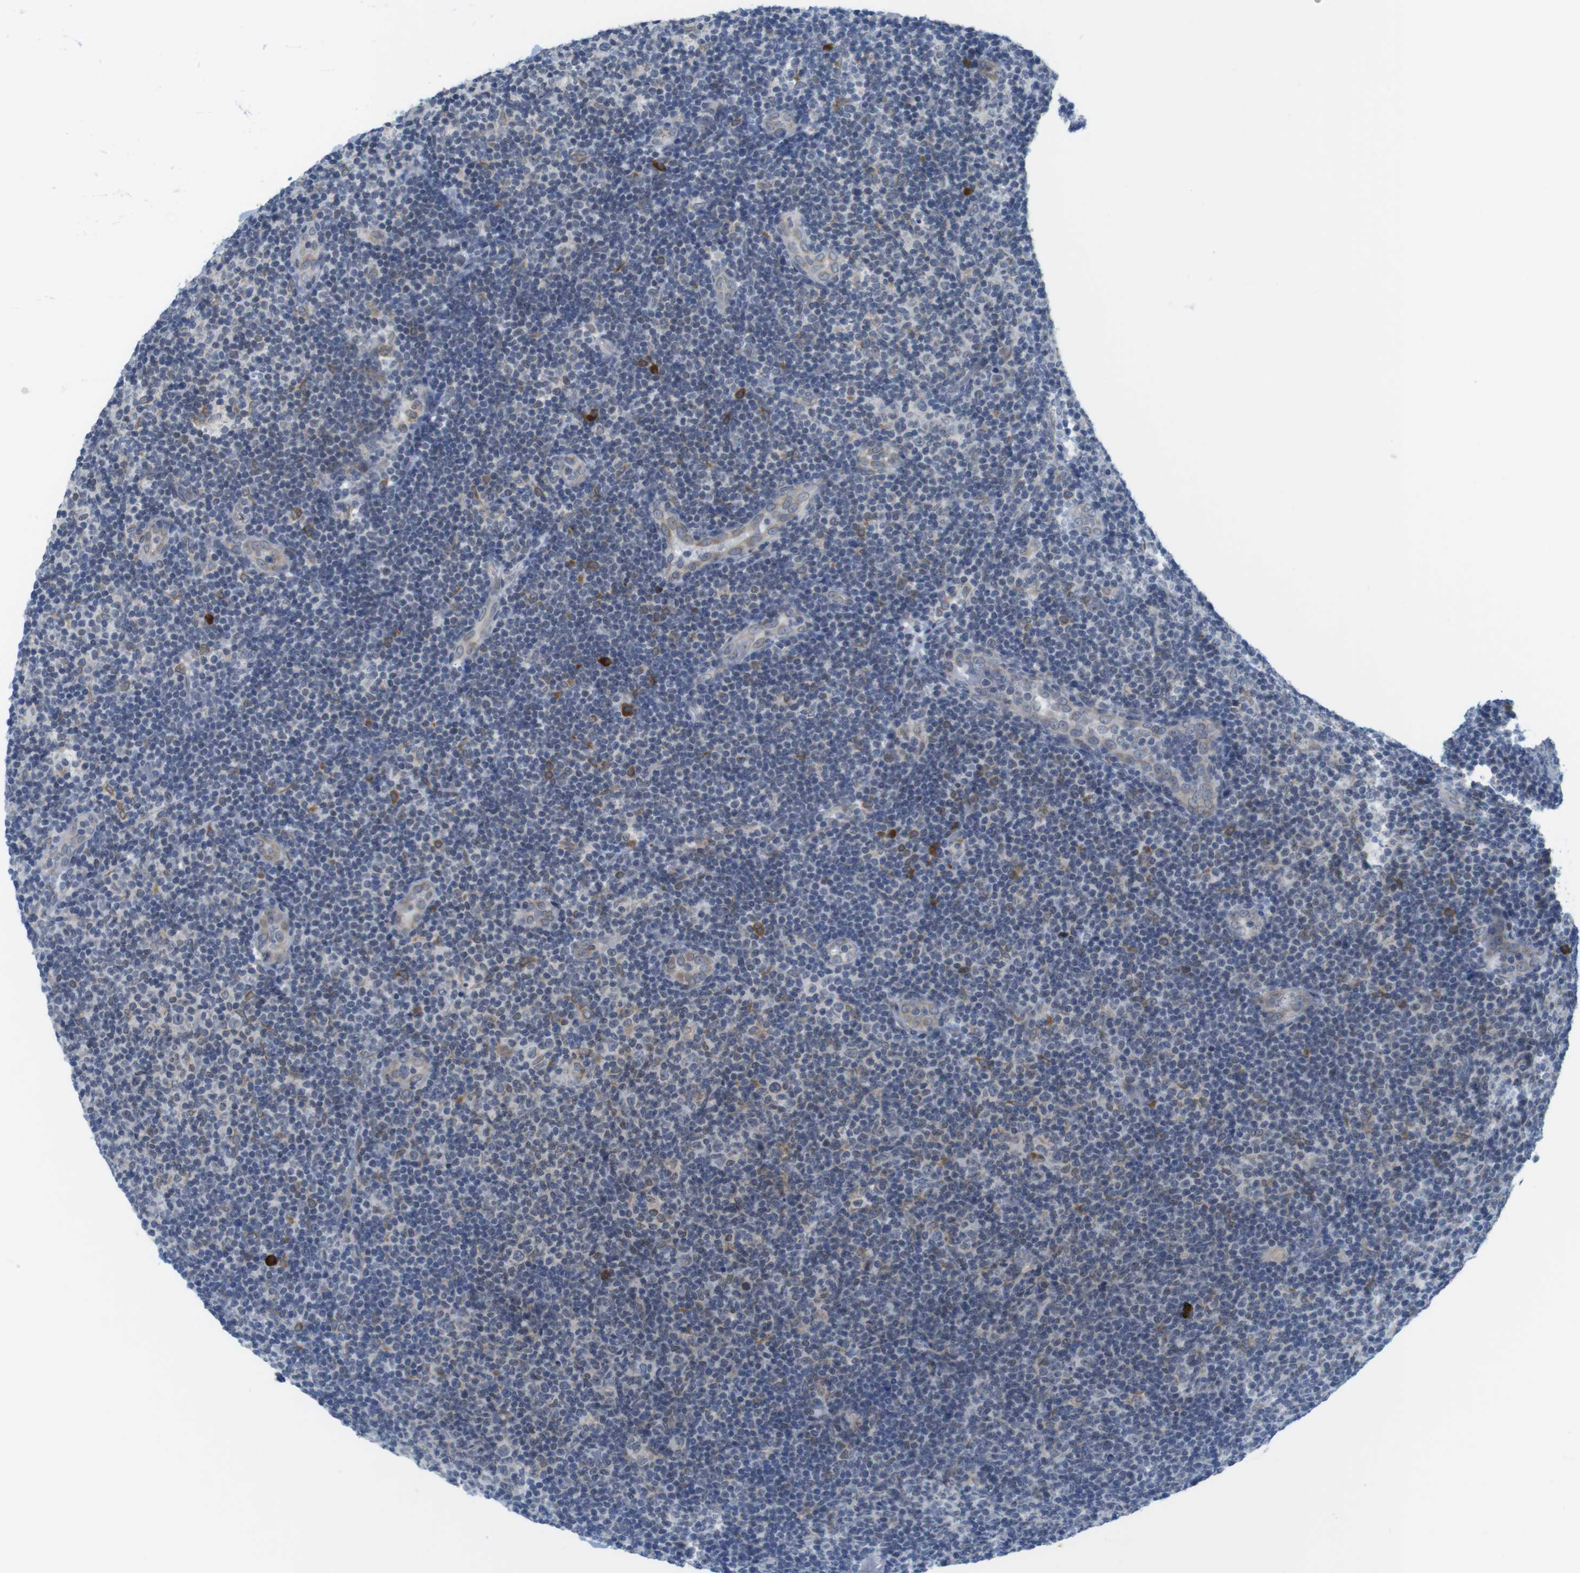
{"staining": {"intensity": "negative", "quantity": "none", "location": "none"}, "tissue": "lymphoma", "cell_type": "Tumor cells", "image_type": "cancer", "snomed": [{"axis": "morphology", "description": "Malignant lymphoma, non-Hodgkin's type, Low grade"}, {"axis": "topography", "description": "Lymph node"}], "caption": "Malignant lymphoma, non-Hodgkin's type (low-grade) was stained to show a protein in brown. There is no significant positivity in tumor cells. (Immunohistochemistry (ihc), brightfield microscopy, high magnification).", "gene": "ERGIC3", "patient": {"sex": "male", "age": 83}}